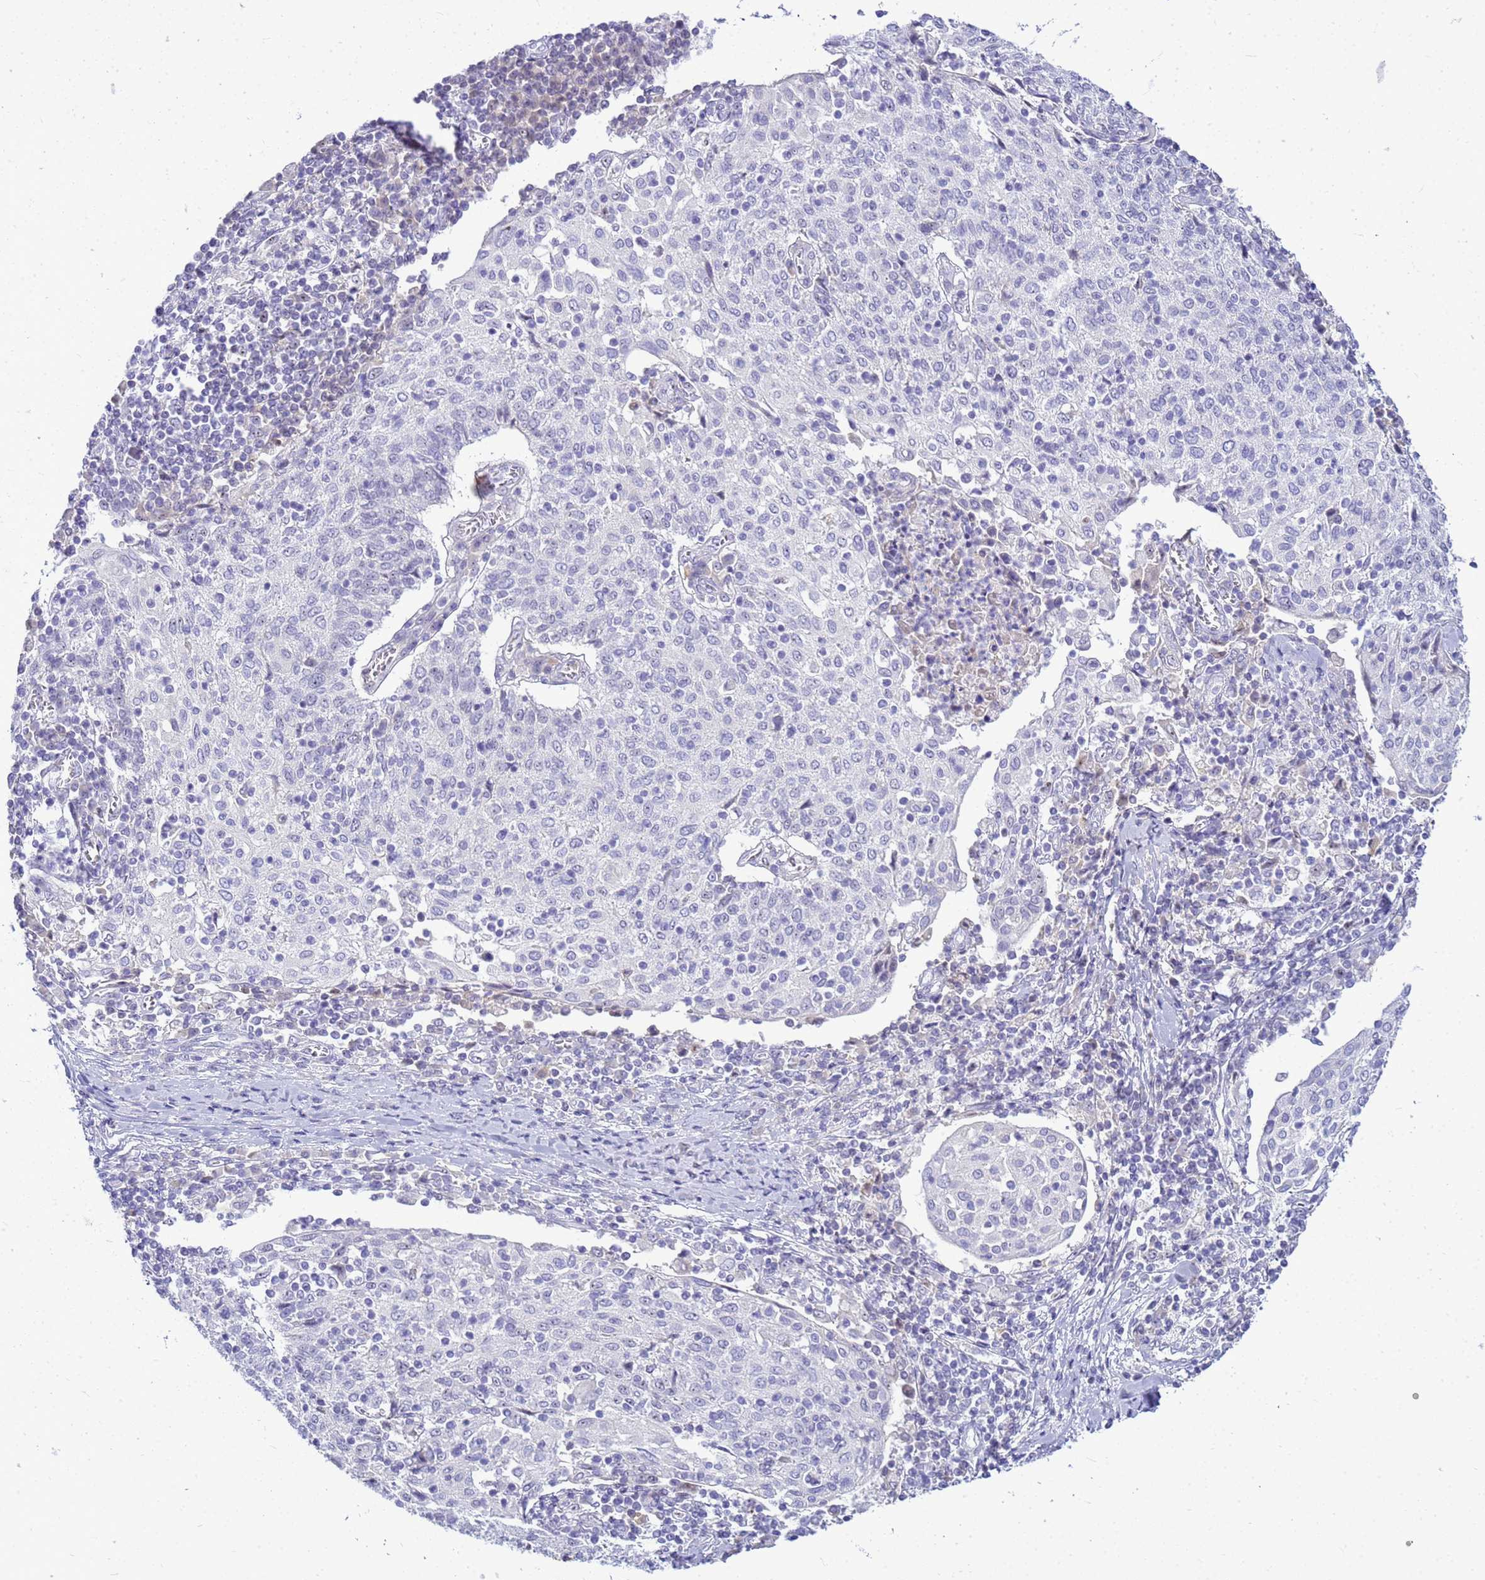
{"staining": {"intensity": "negative", "quantity": "none", "location": "none"}, "tissue": "cervical cancer", "cell_type": "Tumor cells", "image_type": "cancer", "snomed": [{"axis": "morphology", "description": "Squamous cell carcinoma, NOS"}, {"axis": "topography", "description": "Cervix"}], "caption": "Immunohistochemistry (IHC) histopathology image of neoplastic tissue: human cervical squamous cell carcinoma stained with DAB shows no significant protein staining in tumor cells.", "gene": "DMRTC2", "patient": {"sex": "female", "age": 52}}